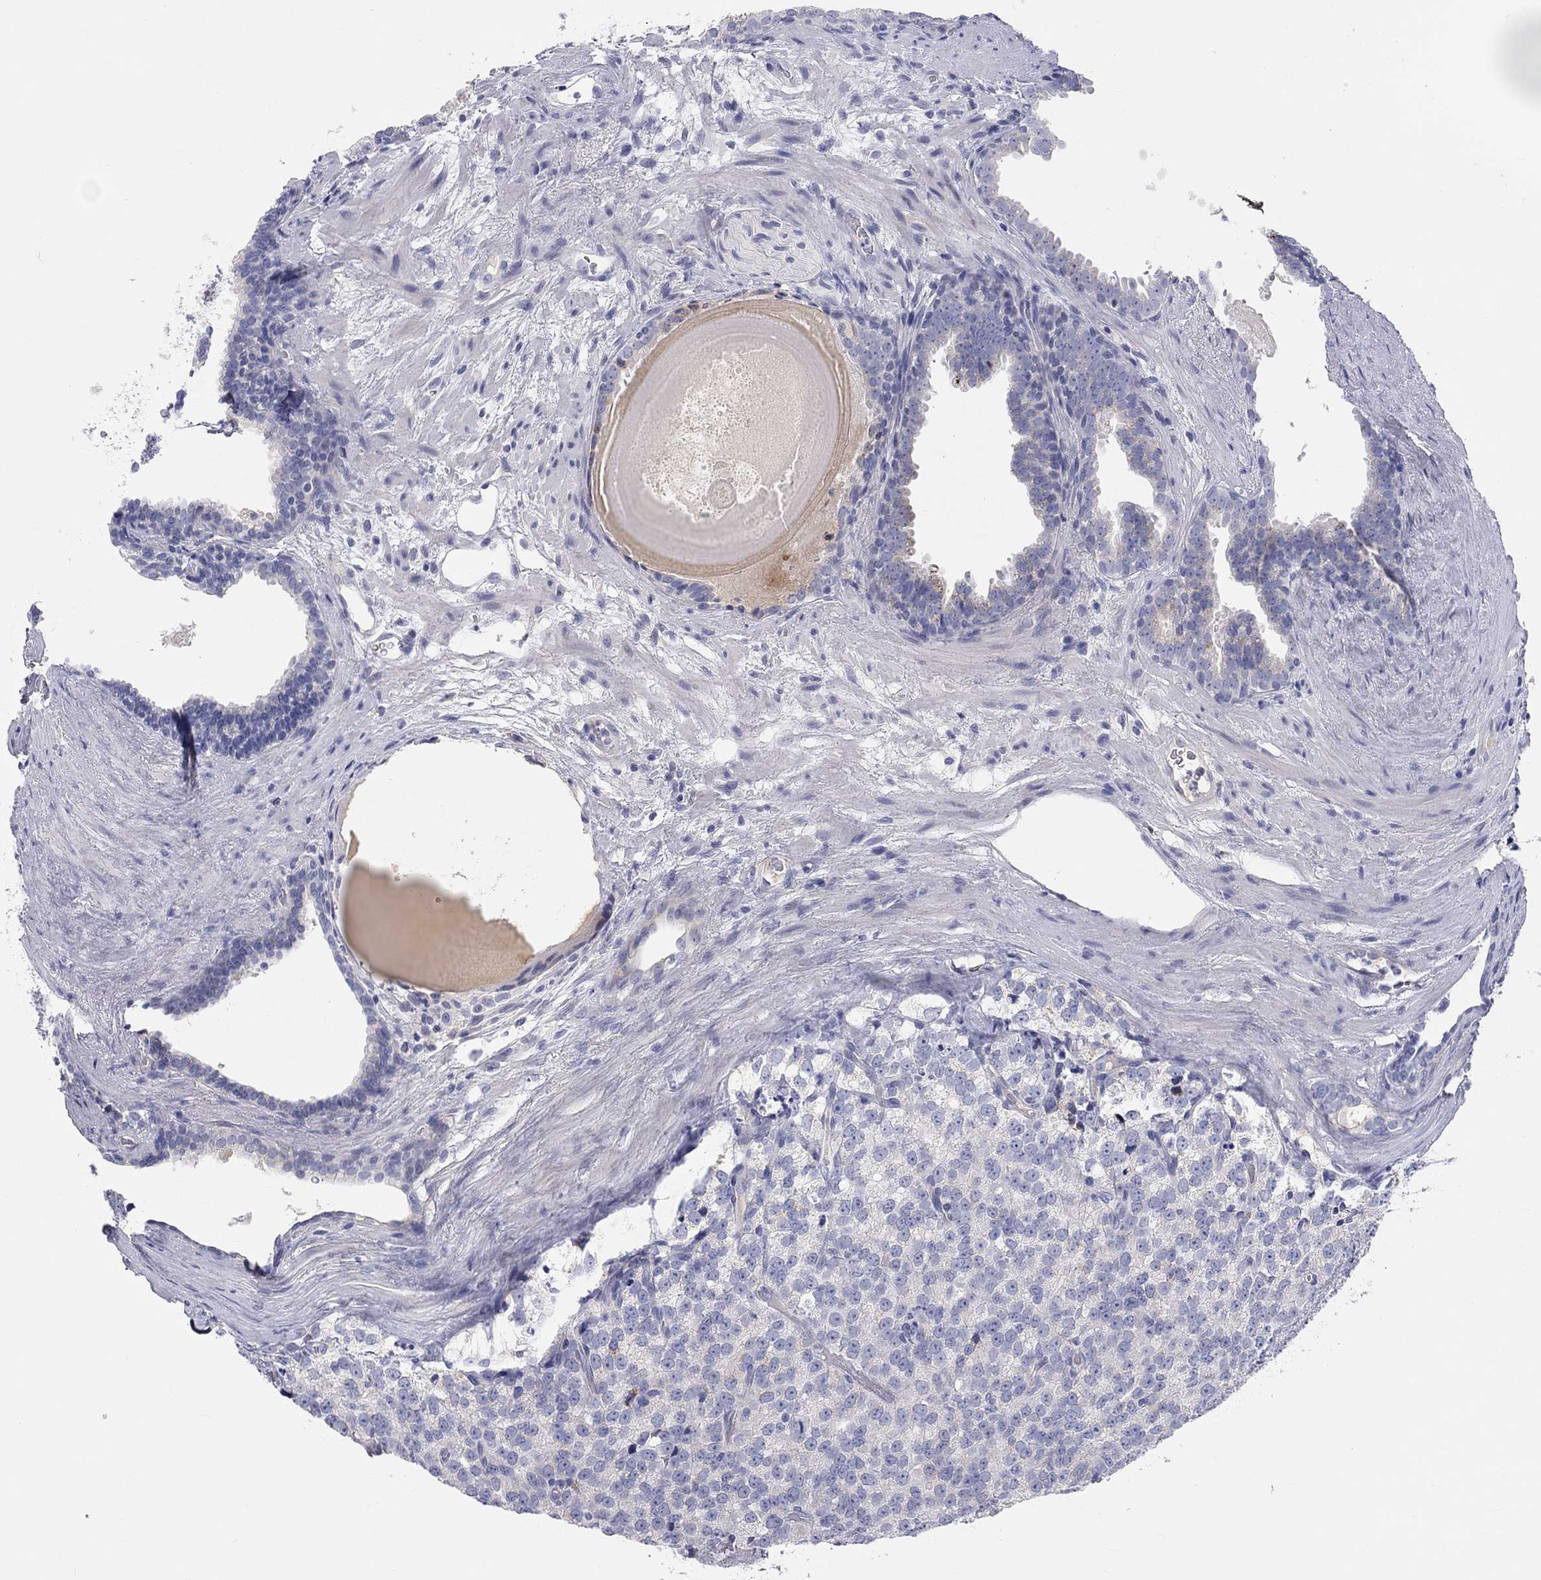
{"staining": {"intensity": "negative", "quantity": "none", "location": "none"}, "tissue": "prostate cancer", "cell_type": "Tumor cells", "image_type": "cancer", "snomed": [{"axis": "morphology", "description": "Adenocarcinoma, High grade"}, {"axis": "topography", "description": "Prostate and seminal vesicle, NOS"}], "caption": "An IHC micrograph of prostate cancer (adenocarcinoma (high-grade)) is shown. There is no staining in tumor cells of prostate cancer (adenocarcinoma (high-grade)).", "gene": "ST7L", "patient": {"sex": "male", "age": 62}}